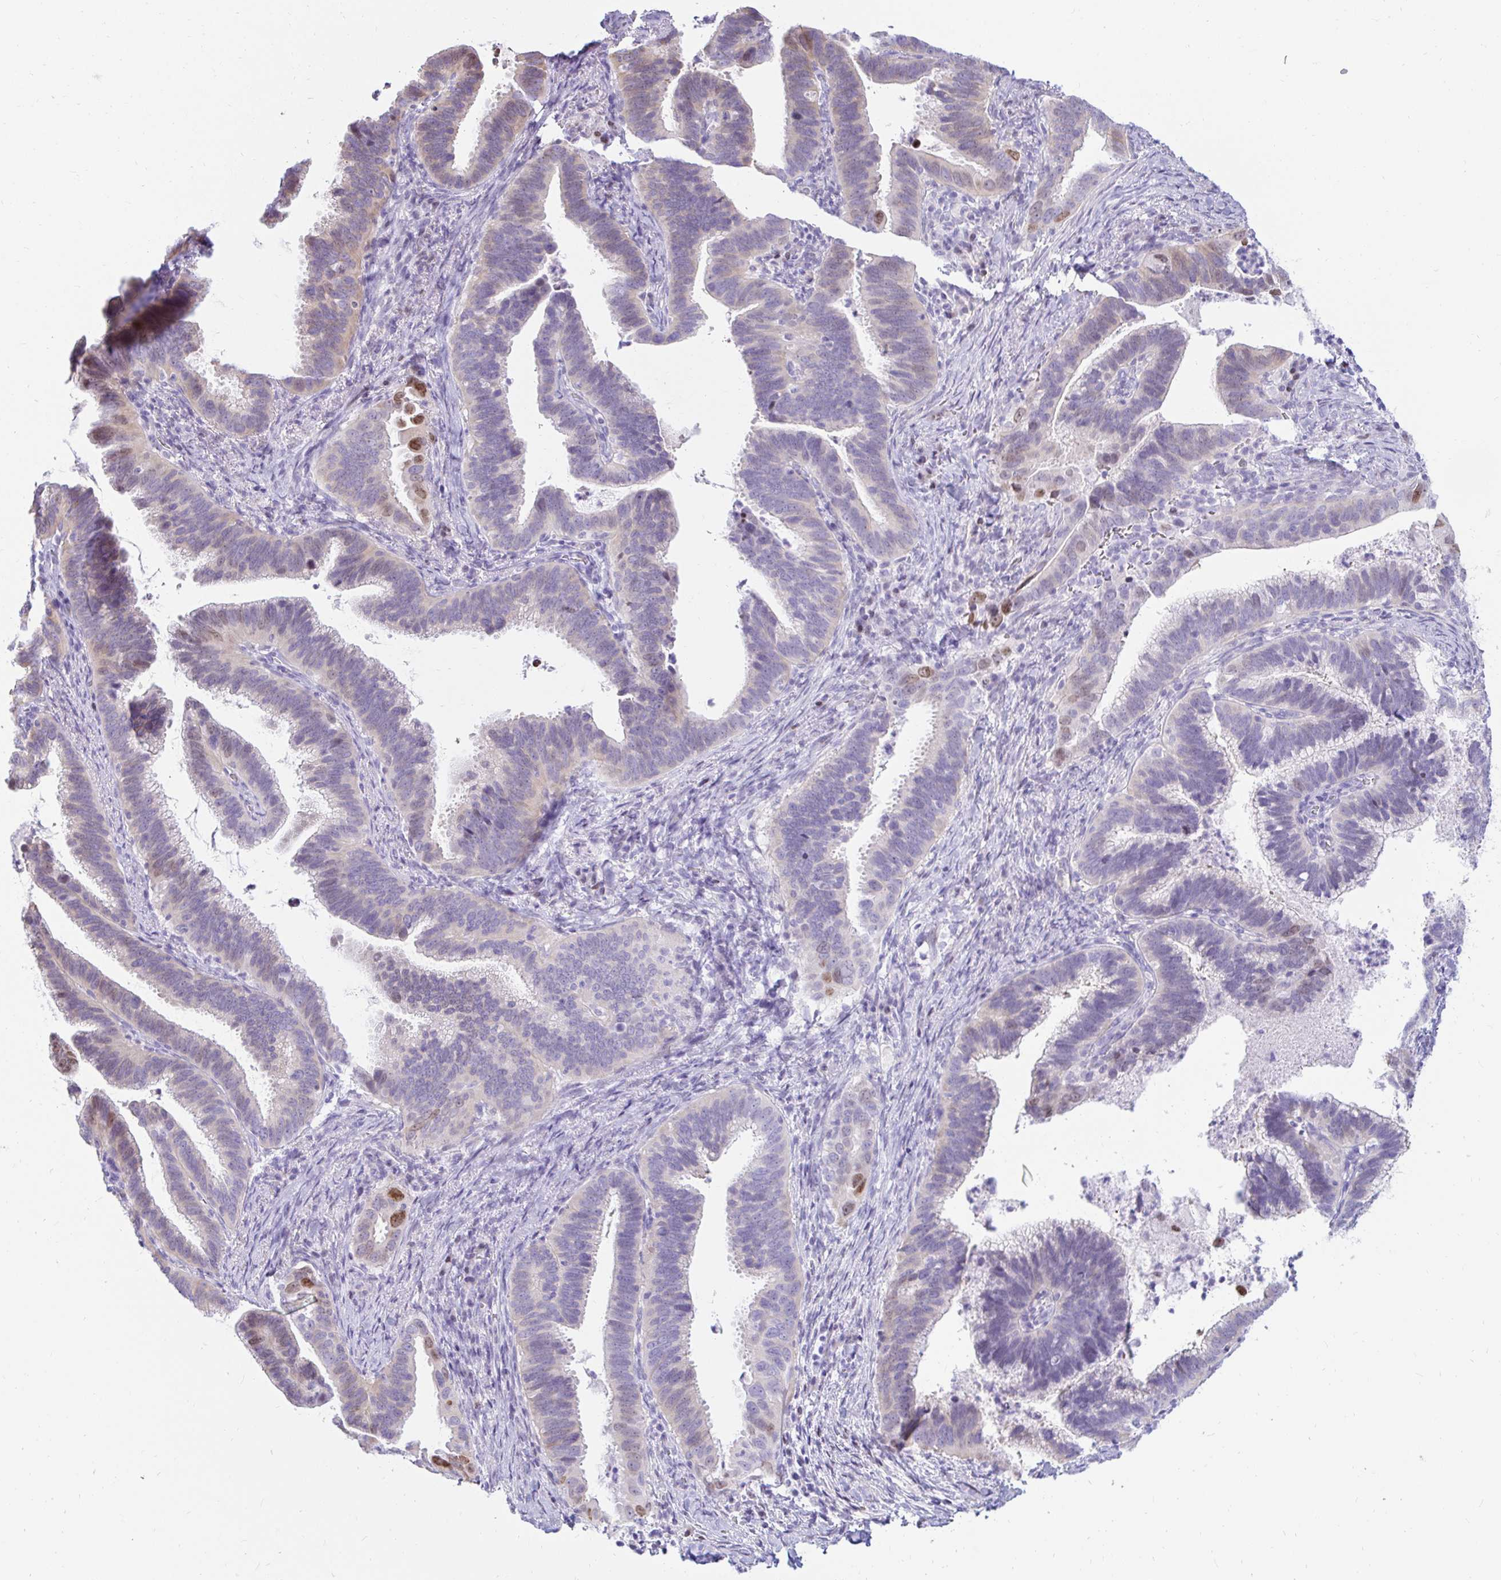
{"staining": {"intensity": "moderate", "quantity": "<25%", "location": "cytoplasmic/membranous,nuclear"}, "tissue": "cervical cancer", "cell_type": "Tumor cells", "image_type": "cancer", "snomed": [{"axis": "morphology", "description": "Adenocarcinoma, NOS"}, {"axis": "topography", "description": "Cervix"}], "caption": "Human cervical cancer stained for a protein (brown) exhibits moderate cytoplasmic/membranous and nuclear positive staining in about <25% of tumor cells.", "gene": "CAPSL", "patient": {"sex": "female", "age": 61}}